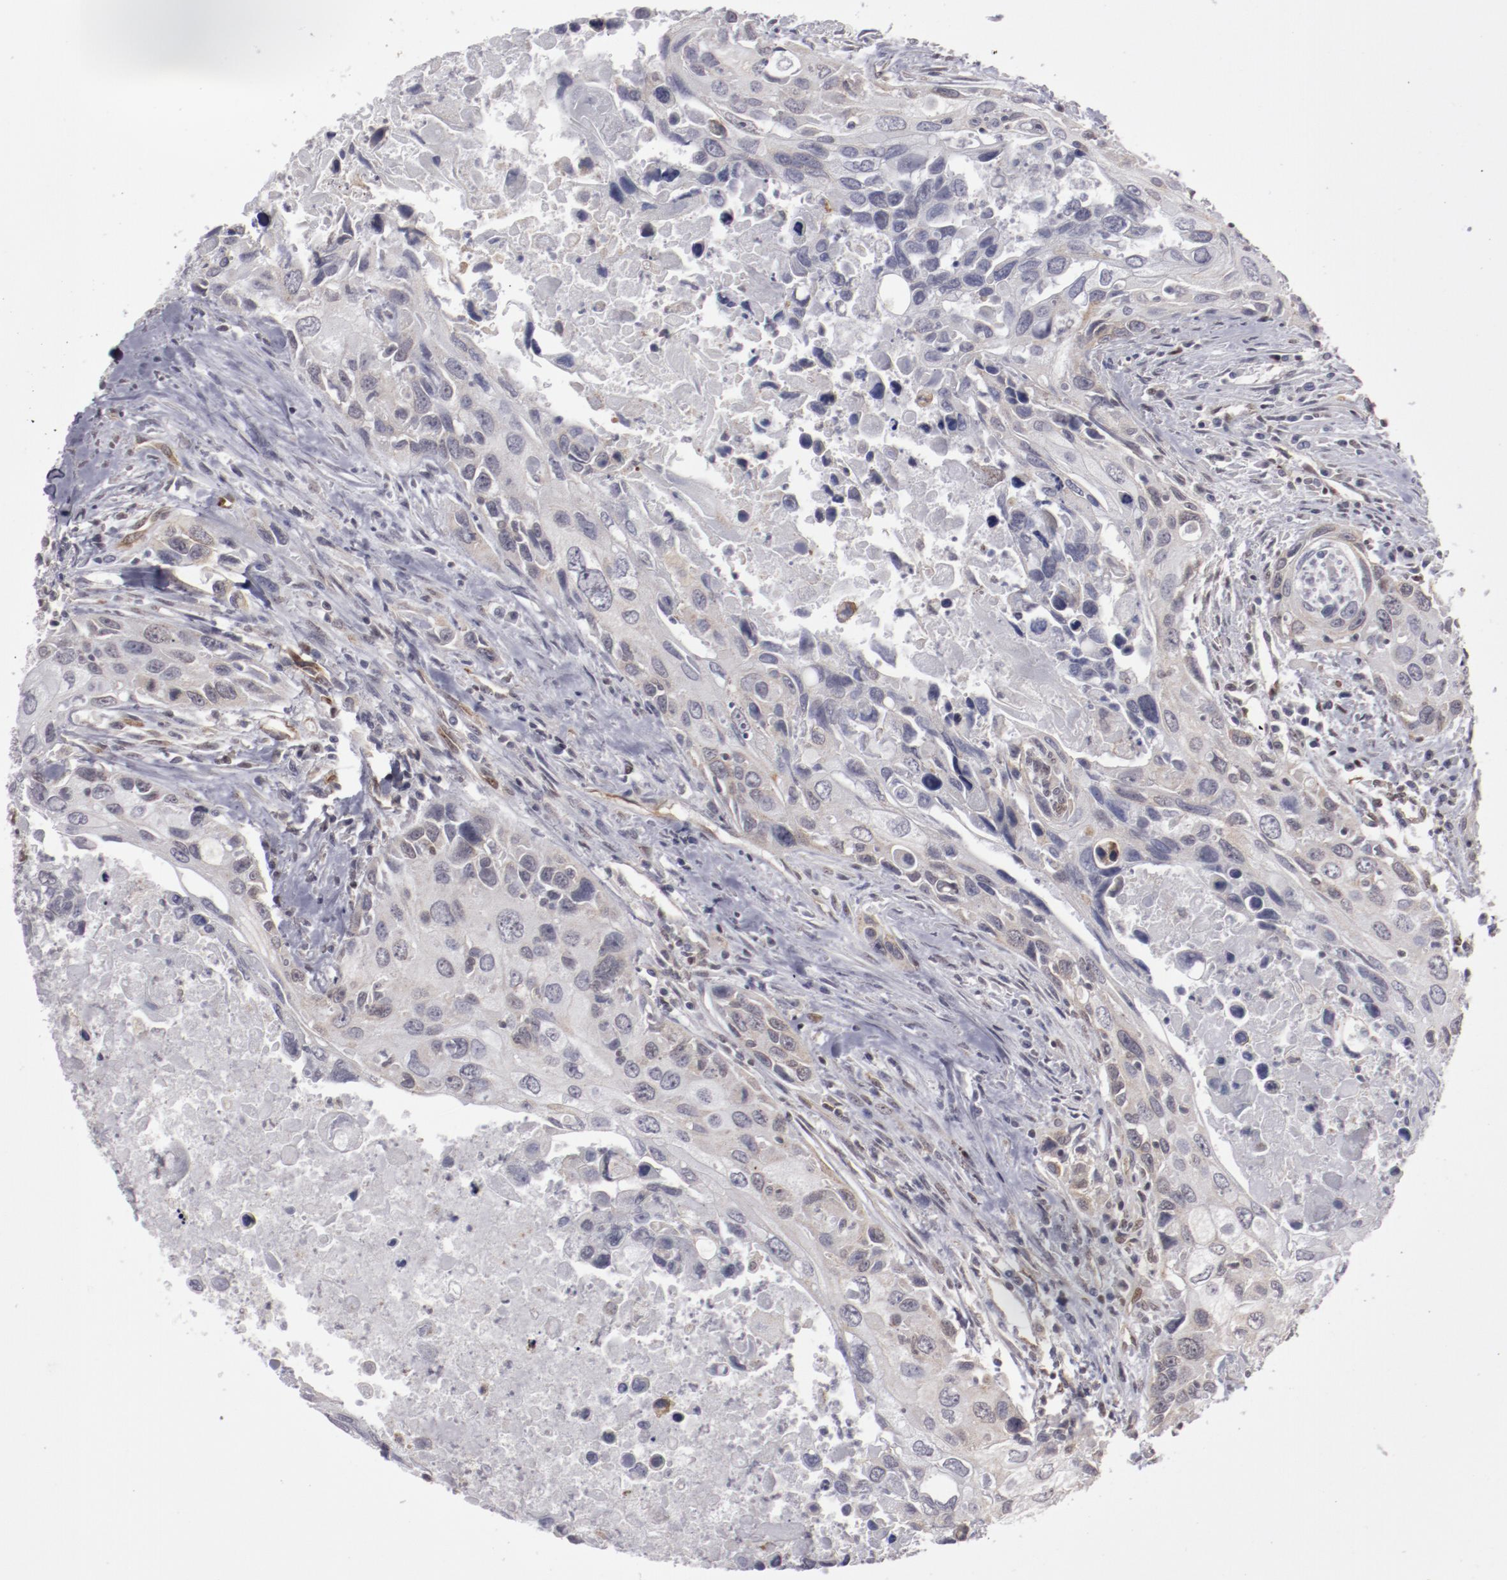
{"staining": {"intensity": "negative", "quantity": "none", "location": "none"}, "tissue": "urothelial cancer", "cell_type": "Tumor cells", "image_type": "cancer", "snomed": [{"axis": "morphology", "description": "Urothelial carcinoma, High grade"}, {"axis": "topography", "description": "Urinary bladder"}], "caption": "A photomicrograph of human urothelial carcinoma (high-grade) is negative for staining in tumor cells.", "gene": "LEF1", "patient": {"sex": "male", "age": 71}}